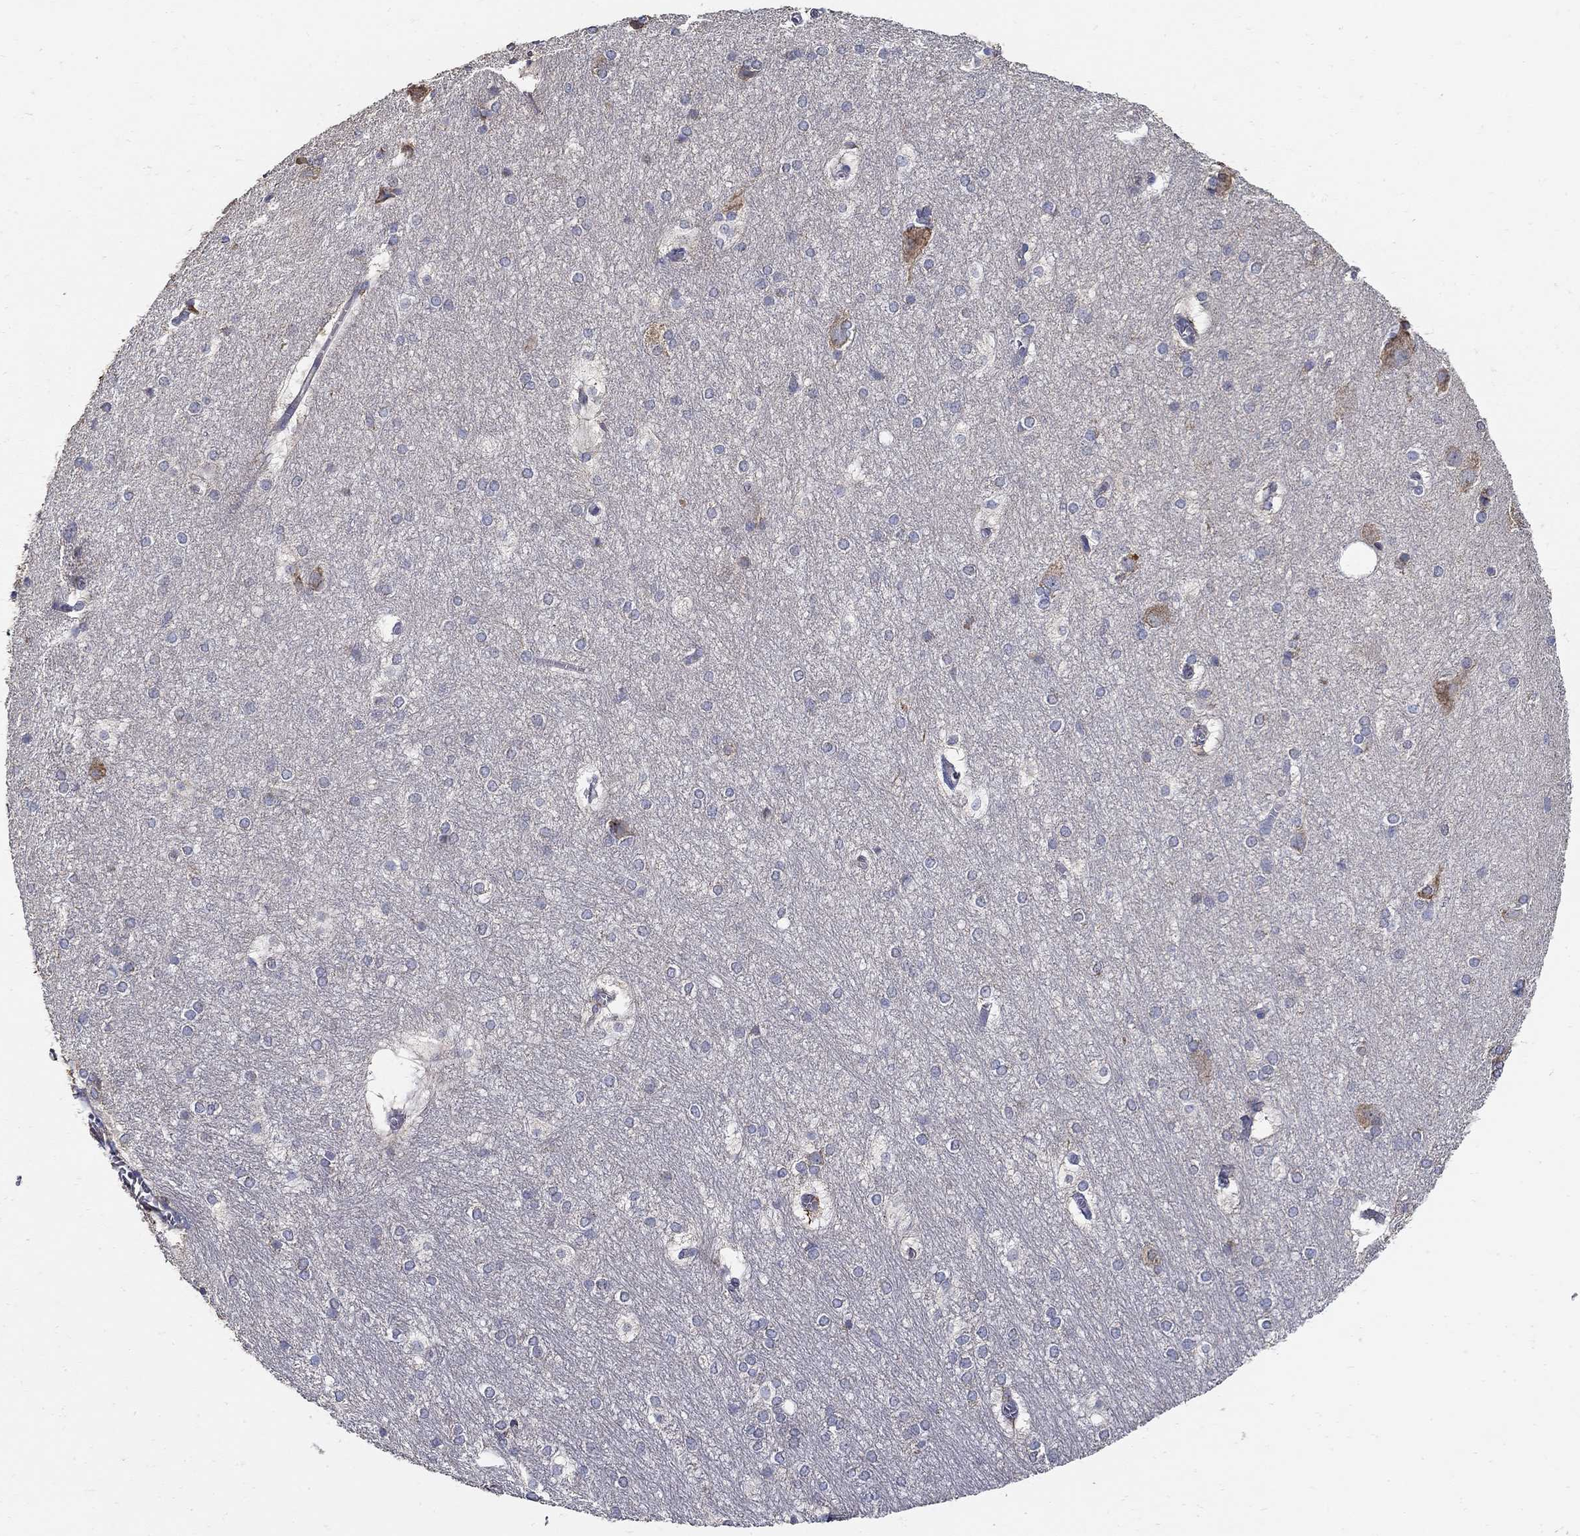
{"staining": {"intensity": "negative", "quantity": "none", "location": "none"}, "tissue": "hippocampus", "cell_type": "Glial cells", "image_type": "normal", "snomed": [{"axis": "morphology", "description": "Normal tissue, NOS"}, {"axis": "topography", "description": "Cerebral cortex"}, {"axis": "topography", "description": "Hippocampus"}], "caption": "Hippocampus stained for a protein using immunohistochemistry displays no expression glial cells.", "gene": "EMILIN3", "patient": {"sex": "female", "age": 19}}